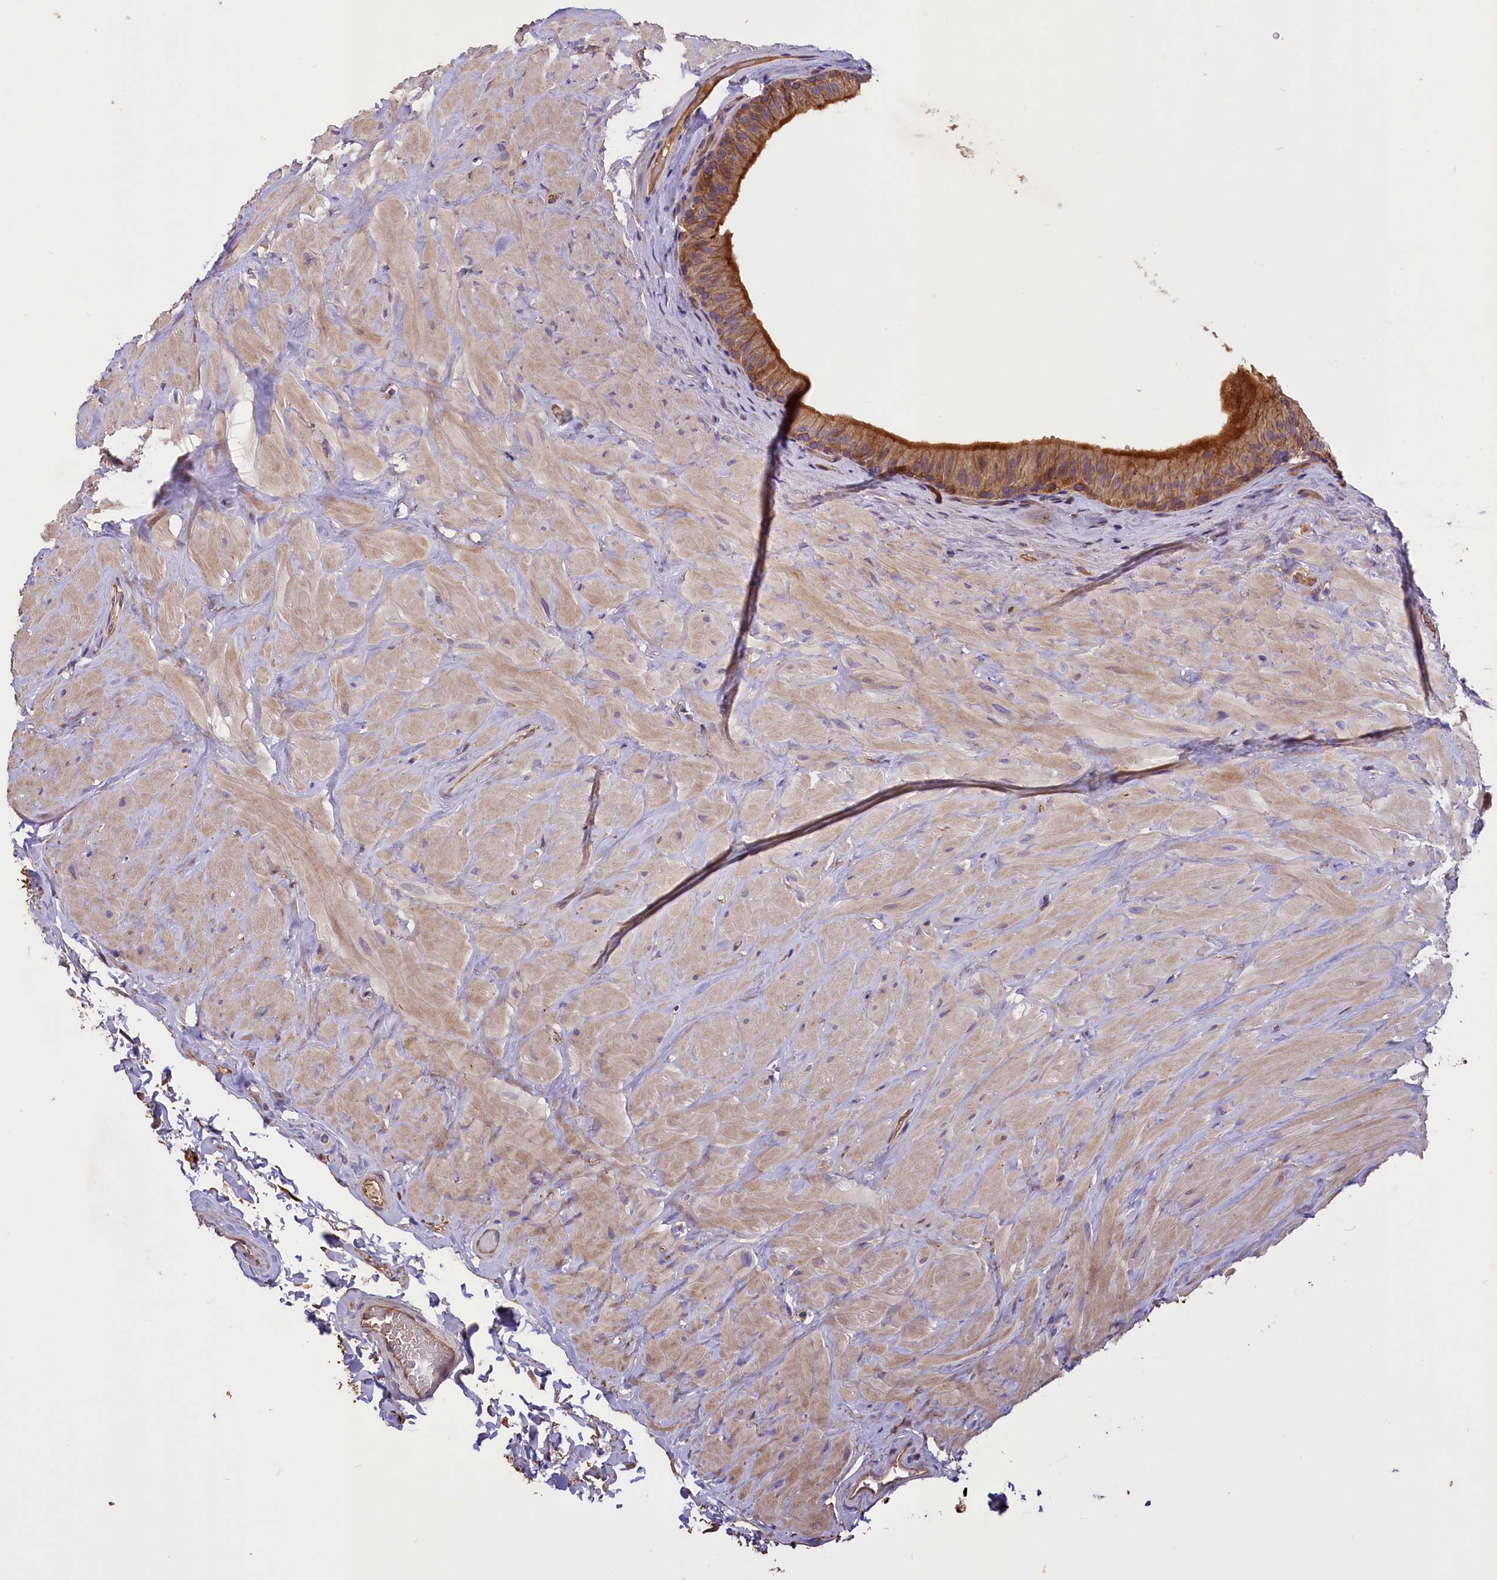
{"staining": {"intensity": "moderate", "quantity": "25%-75%", "location": "cytoplasmic/membranous"}, "tissue": "epididymis", "cell_type": "Glandular cells", "image_type": "normal", "snomed": [{"axis": "morphology", "description": "Normal tissue, NOS"}, {"axis": "topography", "description": "Soft tissue"}, {"axis": "topography", "description": "Vascular tissue"}, {"axis": "topography", "description": "Epididymis"}], "caption": "Immunohistochemical staining of normal epididymis reveals medium levels of moderate cytoplasmic/membranous positivity in approximately 25%-75% of glandular cells. (DAB IHC with brightfield microscopy, high magnification).", "gene": "ERMARD", "patient": {"sex": "male", "age": 49}}